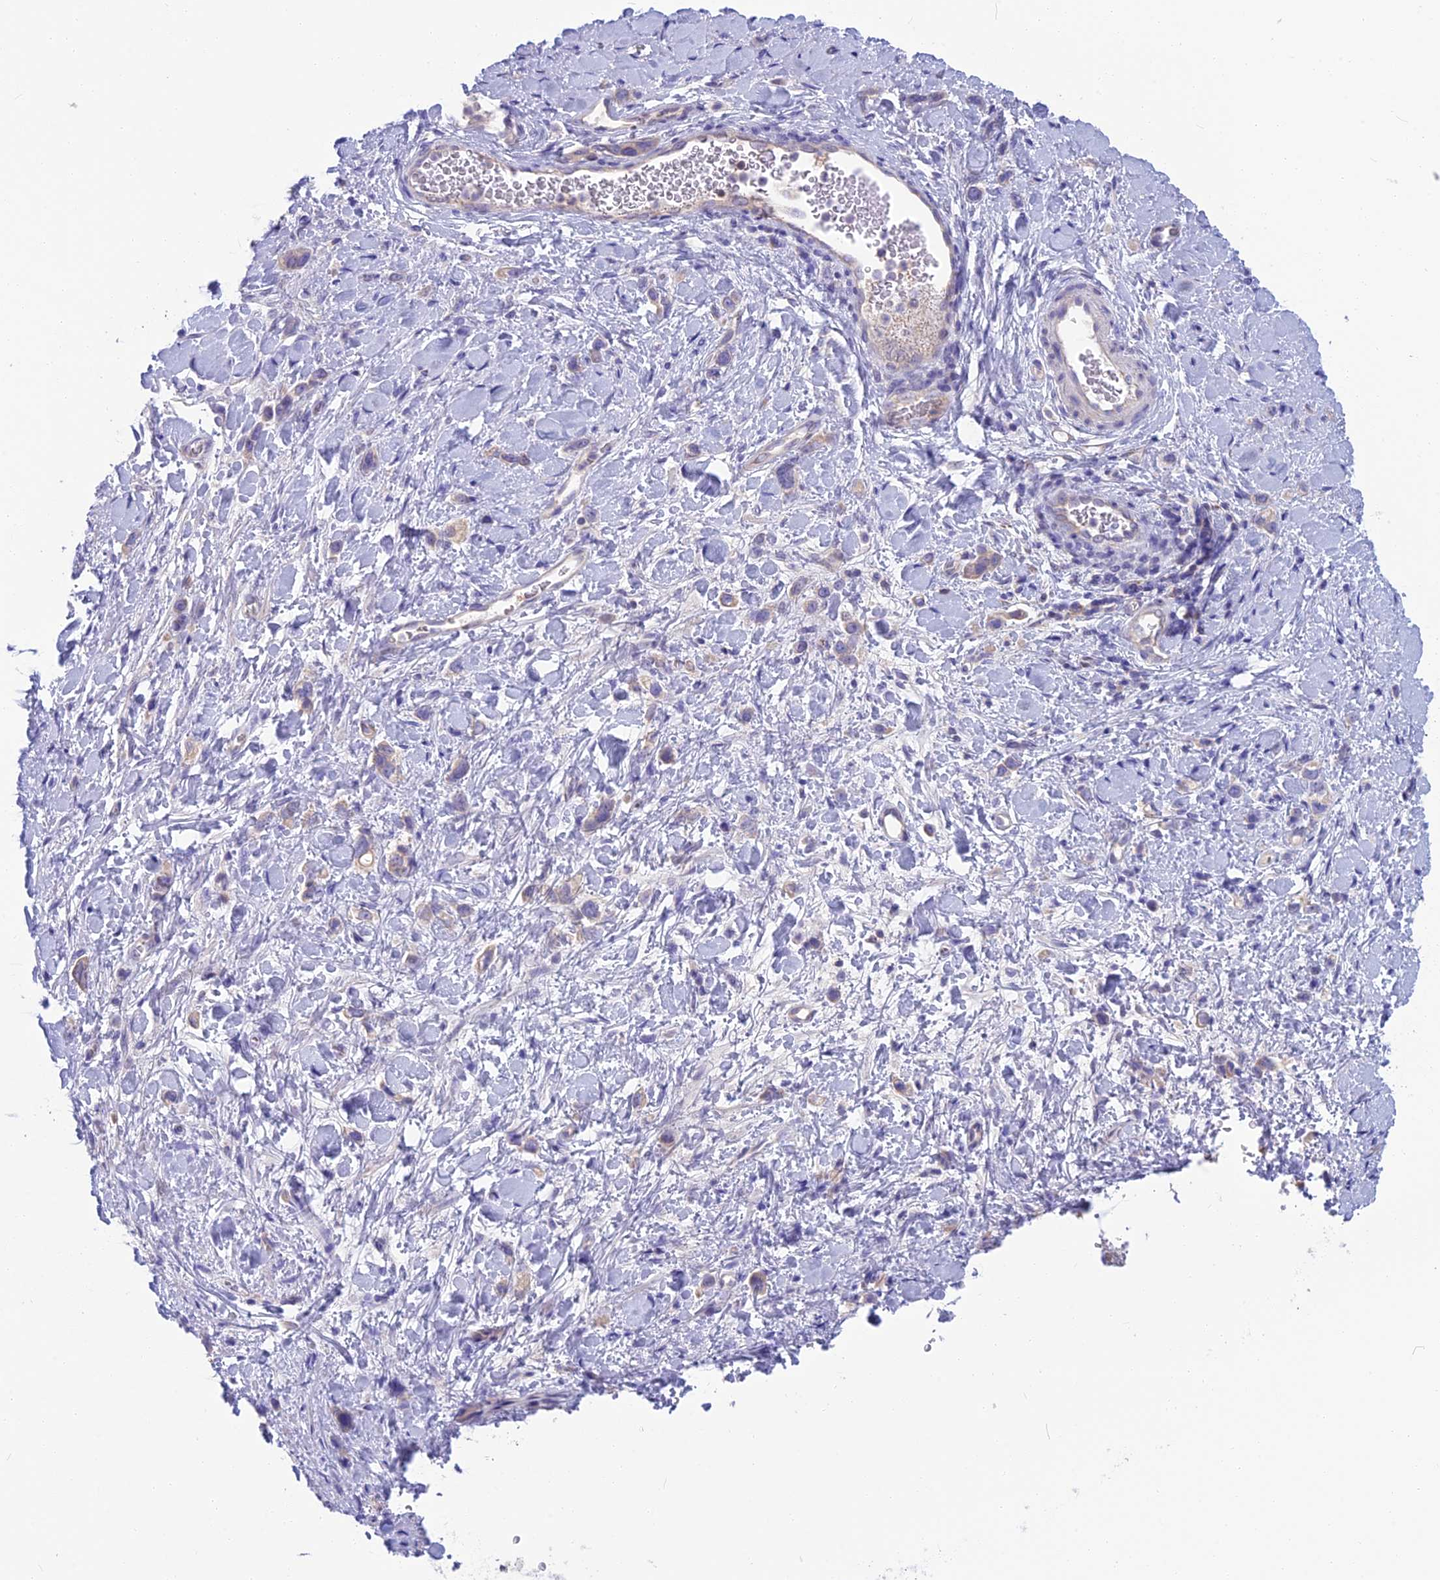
{"staining": {"intensity": "negative", "quantity": "none", "location": "none"}, "tissue": "stomach cancer", "cell_type": "Tumor cells", "image_type": "cancer", "snomed": [{"axis": "morphology", "description": "Adenocarcinoma, NOS"}, {"axis": "topography", "description": "Stomach"}], "caption": "The immunohistochemistry (IHC) image has no significant positivity in tumor cells of adenocarcinoma (stomach) tissue.", "gene": "SNAP91", "patient": {"sex": "female", "age": 65}}